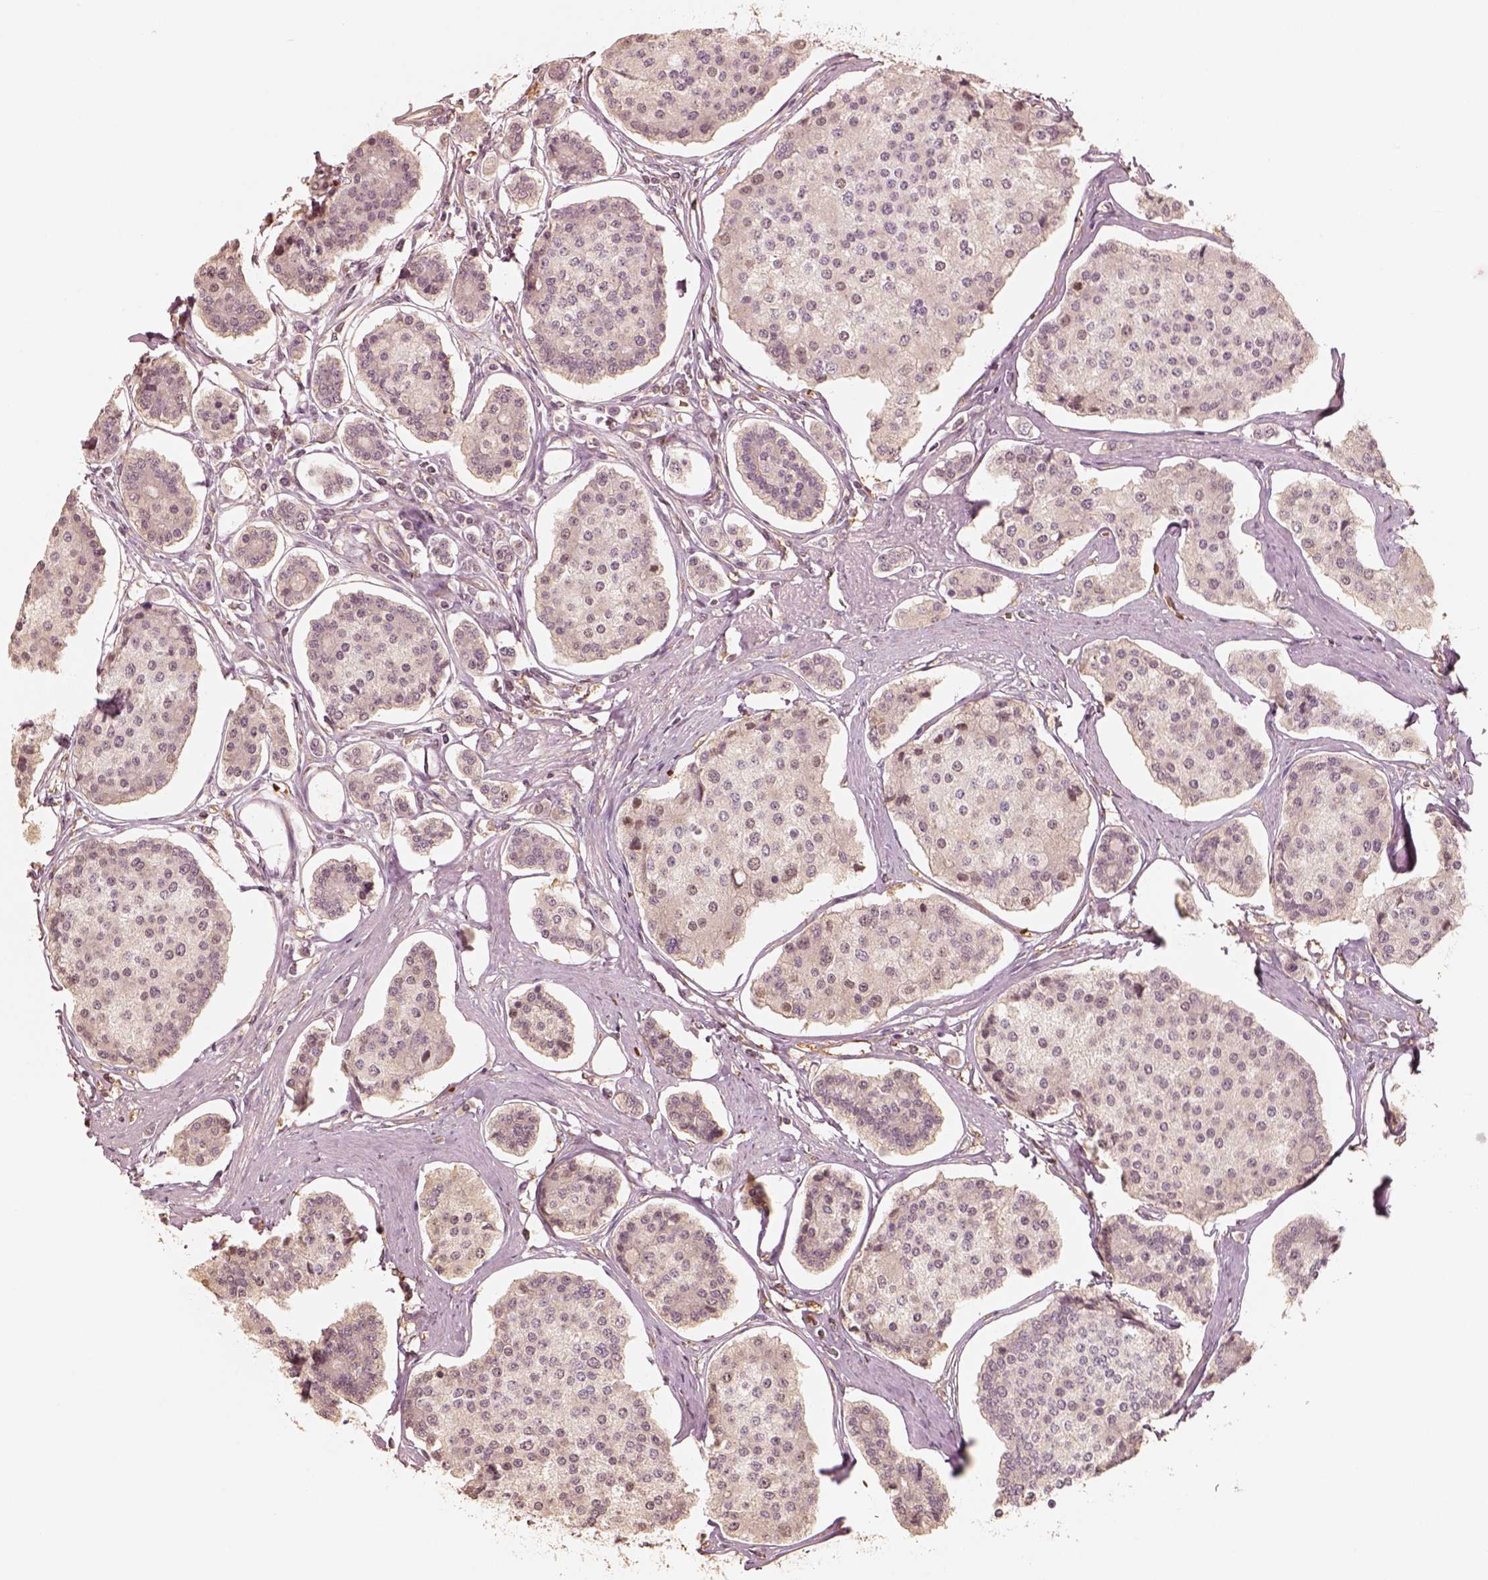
{"staining": {"intensity": "negative", "quantity": "none", "location": "none"}, "tissue": "carcinoid", "cell_type": "Tumor cells", "image_type": "cancer", "snomed": [{"axis": "morphology", "description": "Carcinoid, malignant, NOS"}, {"axis": "topography", "description": "Small intestine"}], "caption": "A high-resolution histopathology image shows immunohistochemistry staining of carcinoid, which shows no significant expression in tumor cells. (DAB IHC with hematoxylin counter stain).", "gene": "FSCN1", "patient": {"sex": "female", "age": 65}}